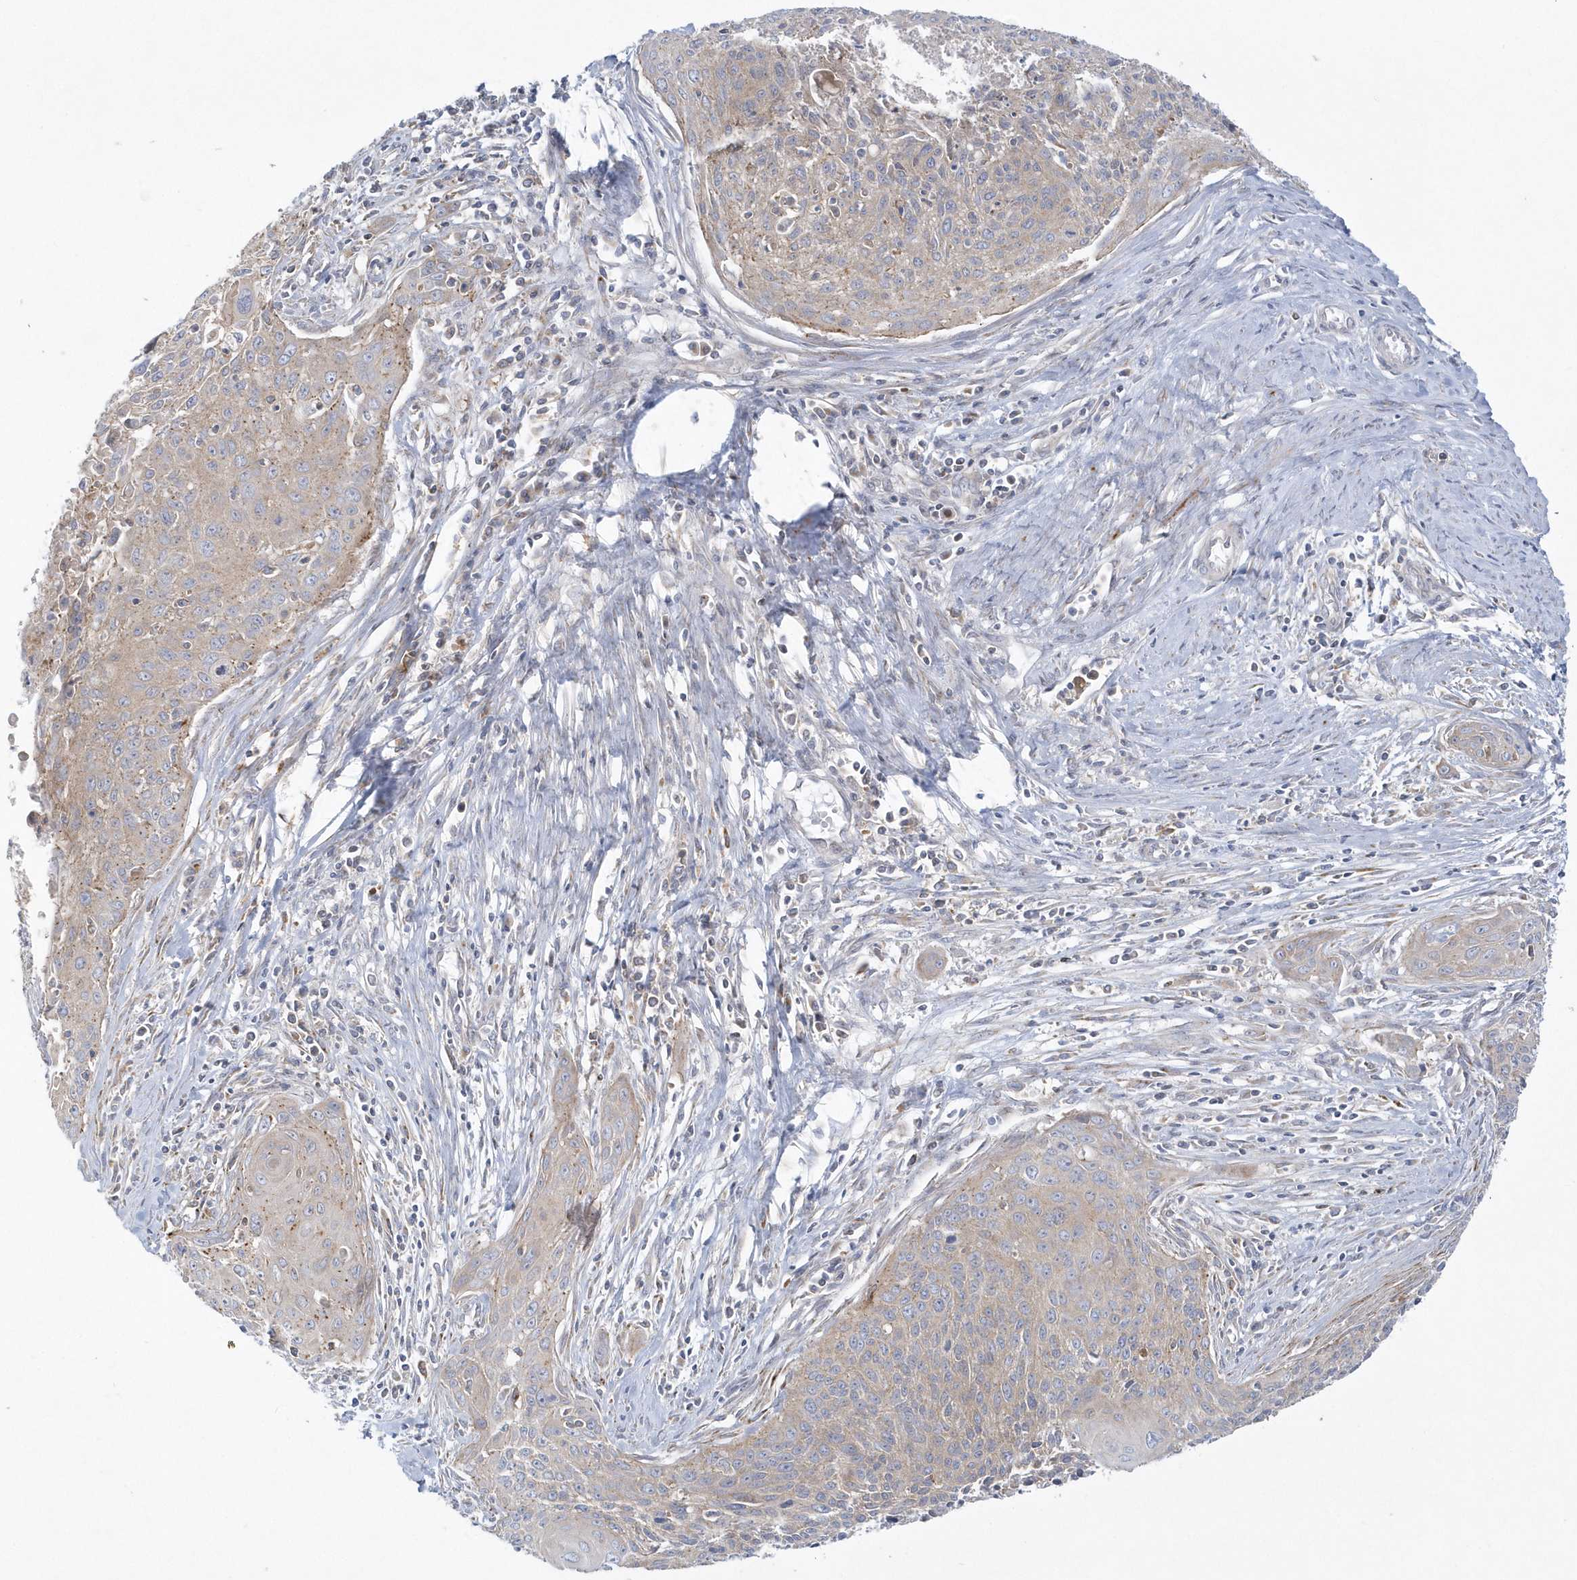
{"staining": {"intensity": "weak", "quantity": "<25%", "location": "cytoplasmic/membranous"}, "tissue": "cervical cancer", "cell_type": "Tumor cells", "image_type": "cancer", "snomed": [{"axis": "morphology", "description": "Squamous cell carcinoma, NOS"}, {"axis": "topography", "description": "Cervix"}], "caption": "Immunohistochemistry (IHC) of squamous cell carcinoma (cervical) shows no staining in tumor cells. (DAB (3,3'-diaminobenzidine) immunohistochemistry with hematoxylin counter stain).", "gene": "DNAJC18", "patient": {"sex": "female", "age": 55}}